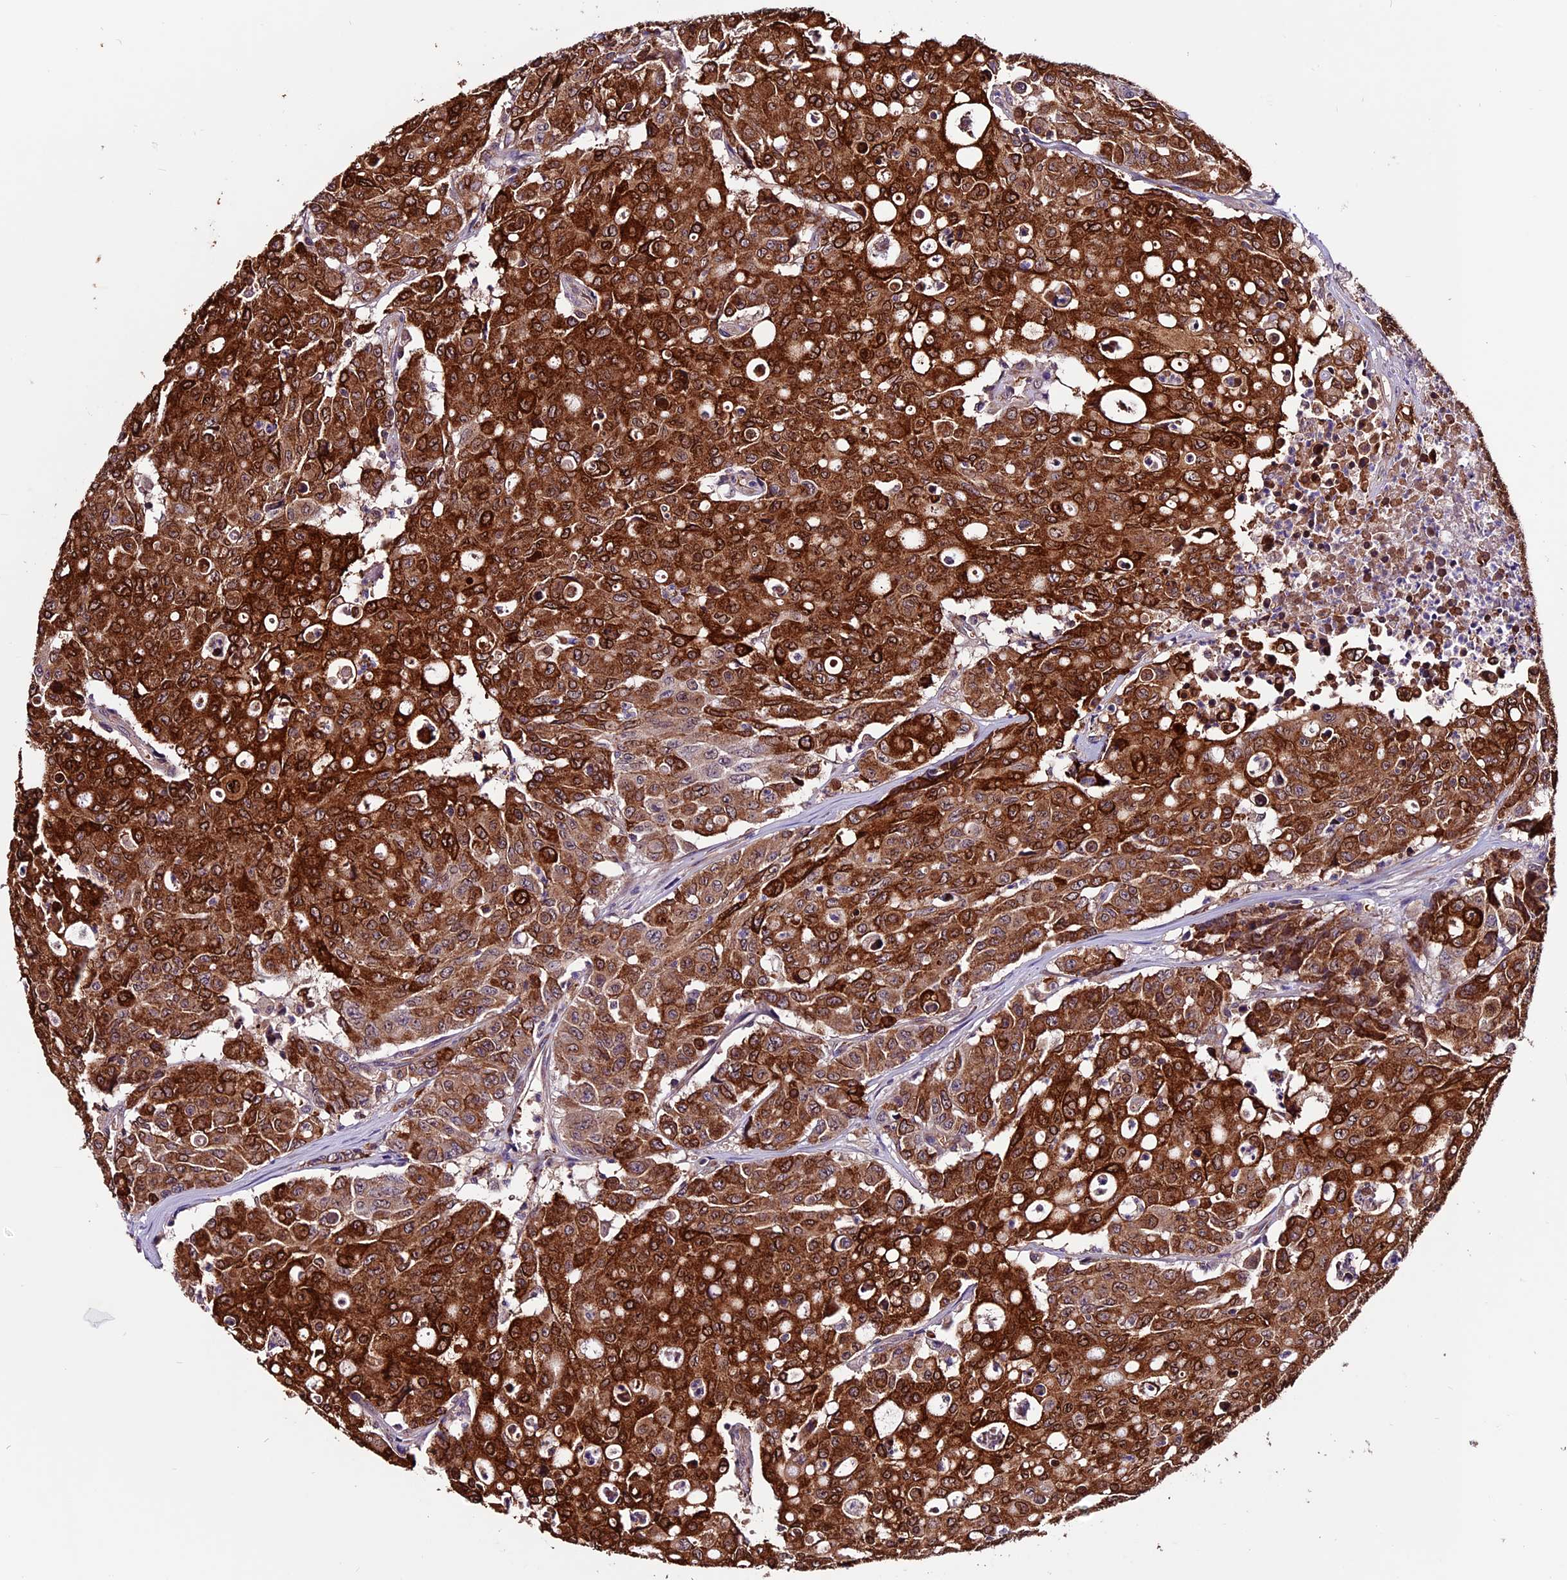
{"staining": {"intensity": "strong", "quantity": ">75%", "location": "cytoplasmic/membranous"}, "tissue": "colorectal cancer", "cell_type": "Tumor cells", "image_type": "cancer", "snomed": [{"axis": "morphology", "description": "Adenocarcinoma, NOS"}, {"axis": "topography", "description": "Colon"}], "caption": "Tumor cells show strong cytoplasmic/membranous positivity in about >75% of cells in colorectal adenocarcinoma.", "gene": "RINL", "patient": {"sex": "male", "age": 51}}